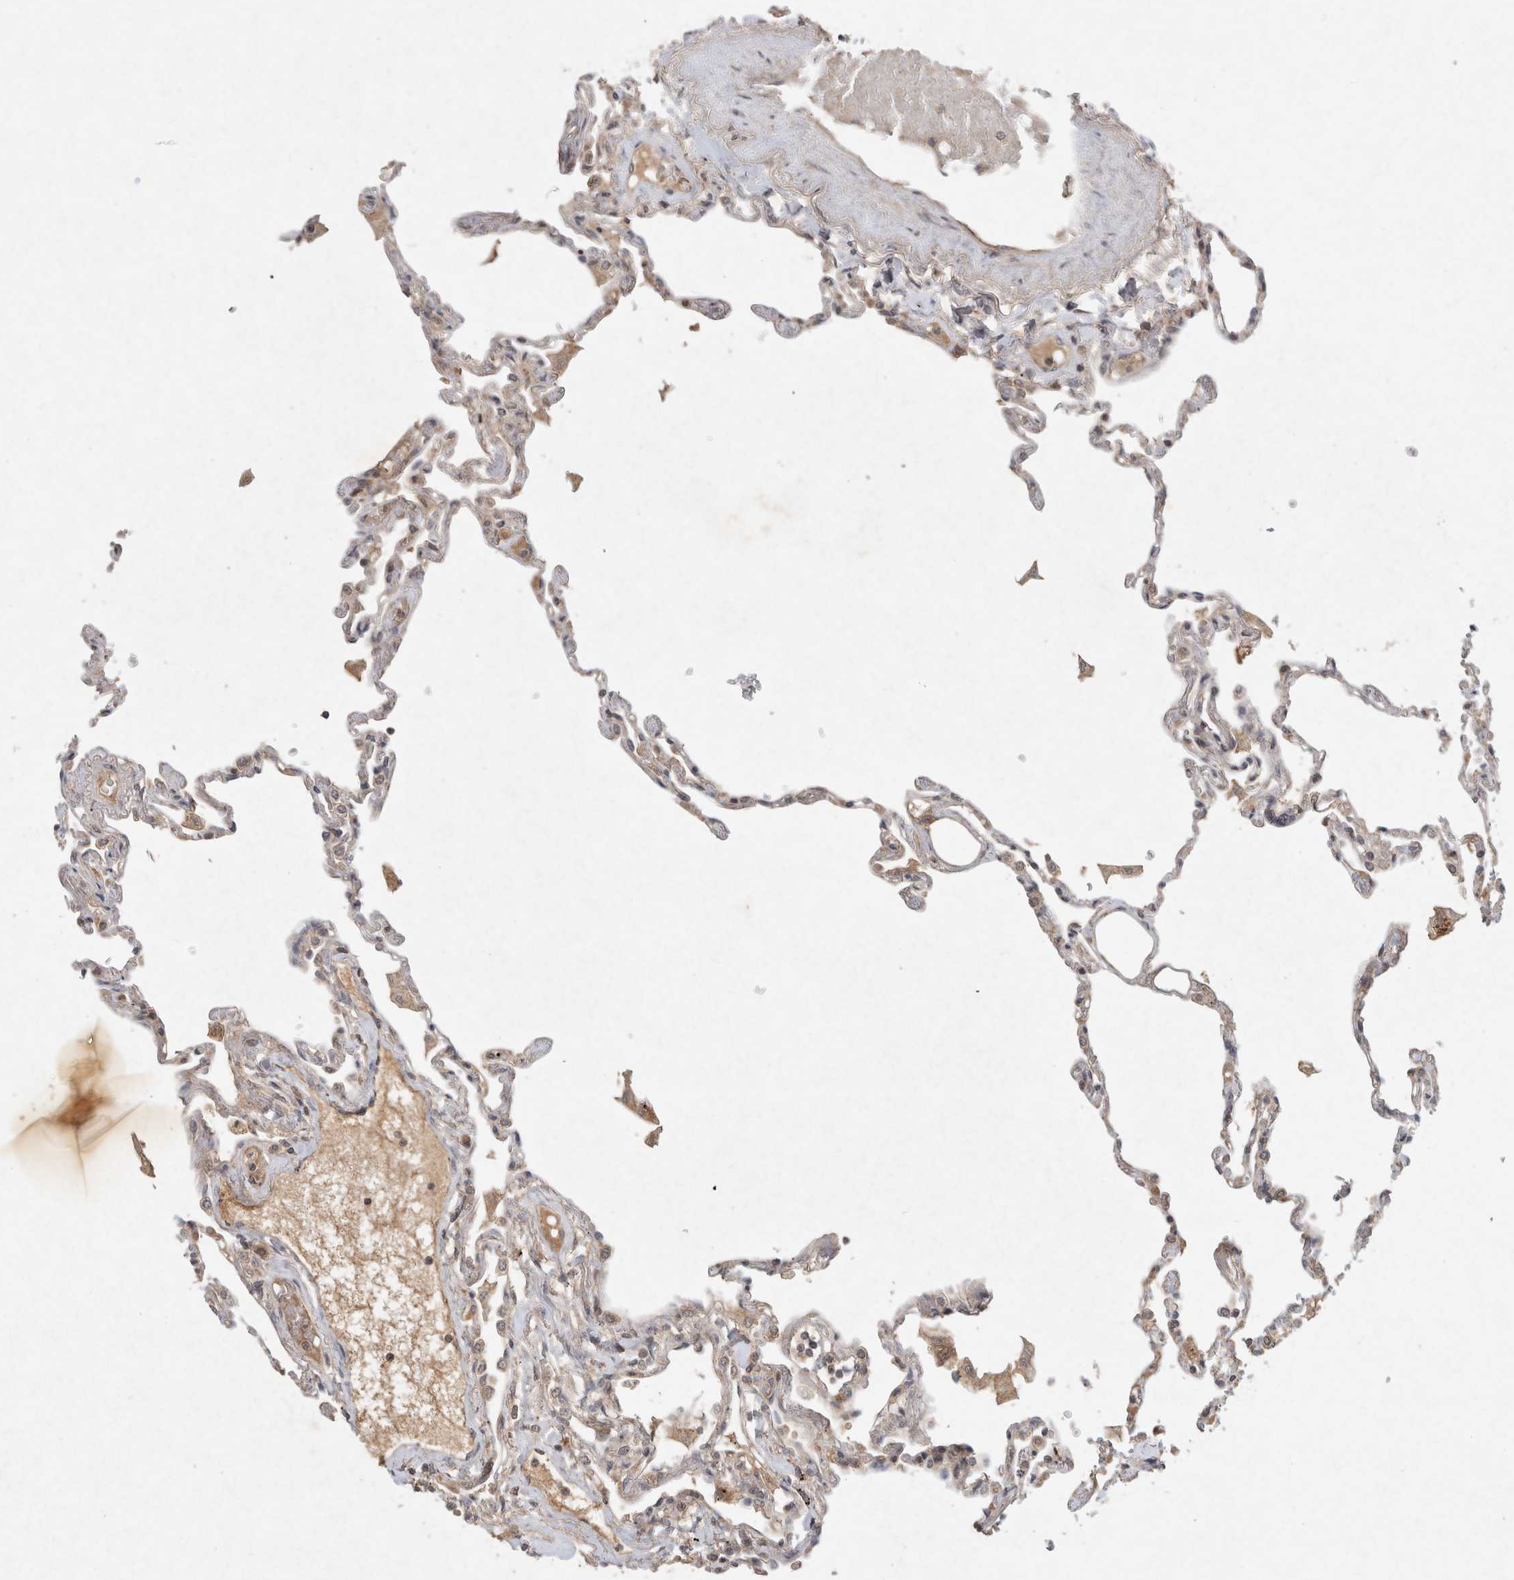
{"staining": {"intensity": "weak", "quantity": "25%-75%", "location": "cytoplasmic/membranous"}, "tissue": "lung", "cell_type": "Alveolar cells", "image_type": "normal", "snomed": [{"axis": "morphology", "description": "Normal tissue, NOS"}, {"axis": "topography", "description": "Lung"}], "caption": "Lung stained with DAB immunohistochemistry displays low levels of weak cytoplasmic/membranous expression in about 25%-75% of alveolar cells. The protein is shown in brown color, while the nuclei are stained blue.", "gene": "LOXL2", "patient": {"sex": "female", "age": 67}}